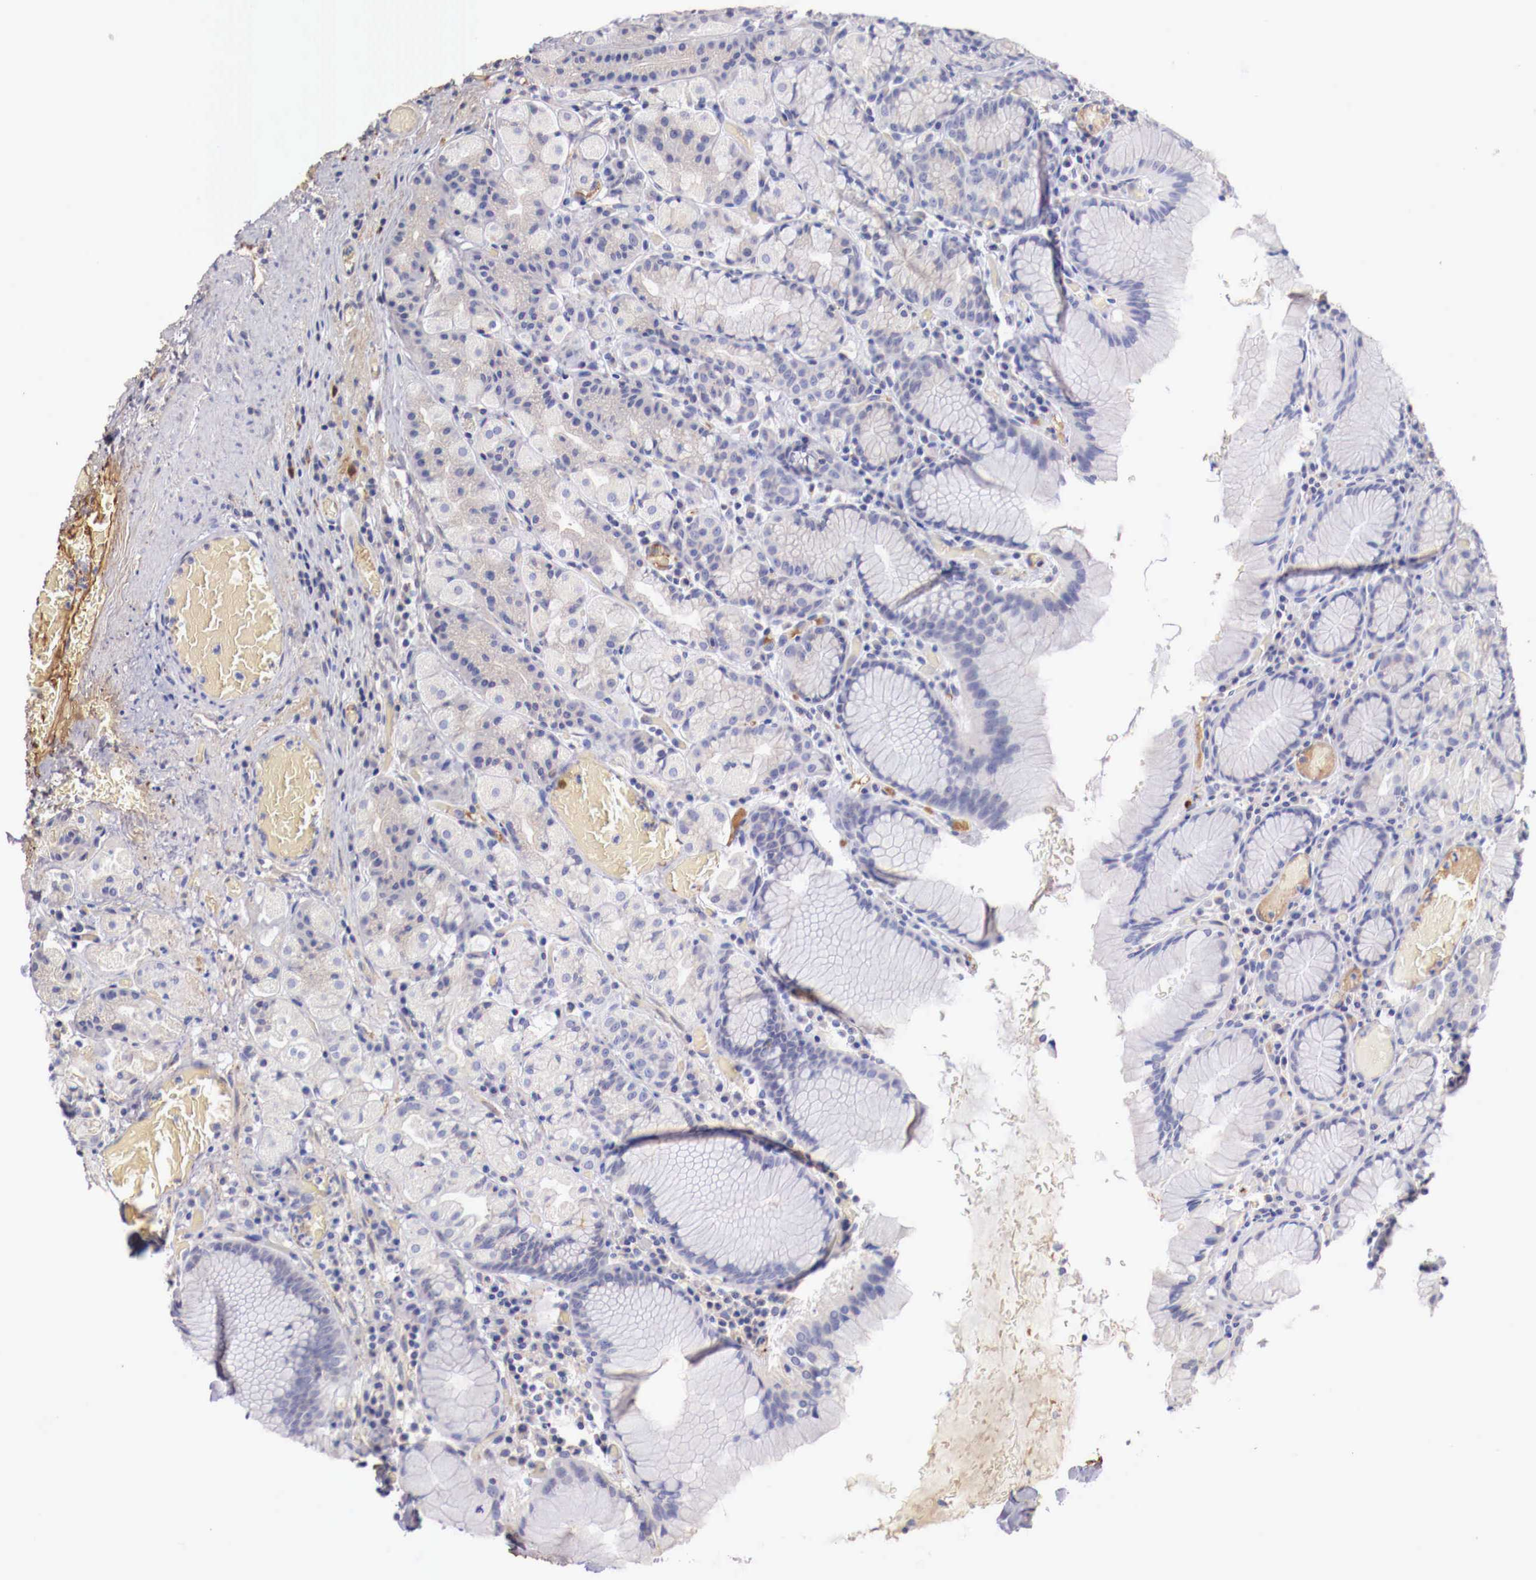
{"staining": {"intensity": "negative", "quantity": "none", "location": "none"}, "tissue": "stomach", "cell_type": "Glandular cells", "image_type": "normal", "snomed": [{"axis": "morphology", "description": "Normal tissue, NOS"}, {"axis": "topography", "description": "Stomach, lower"}], "caption": "DAB (3,3'-diaminobenzidine) immunohistochemical staining of benign human stomach exhibits no significant staining in glandular cells.", "gene": "PITPNA", "patient": {"sex": "male", "age": 58}}